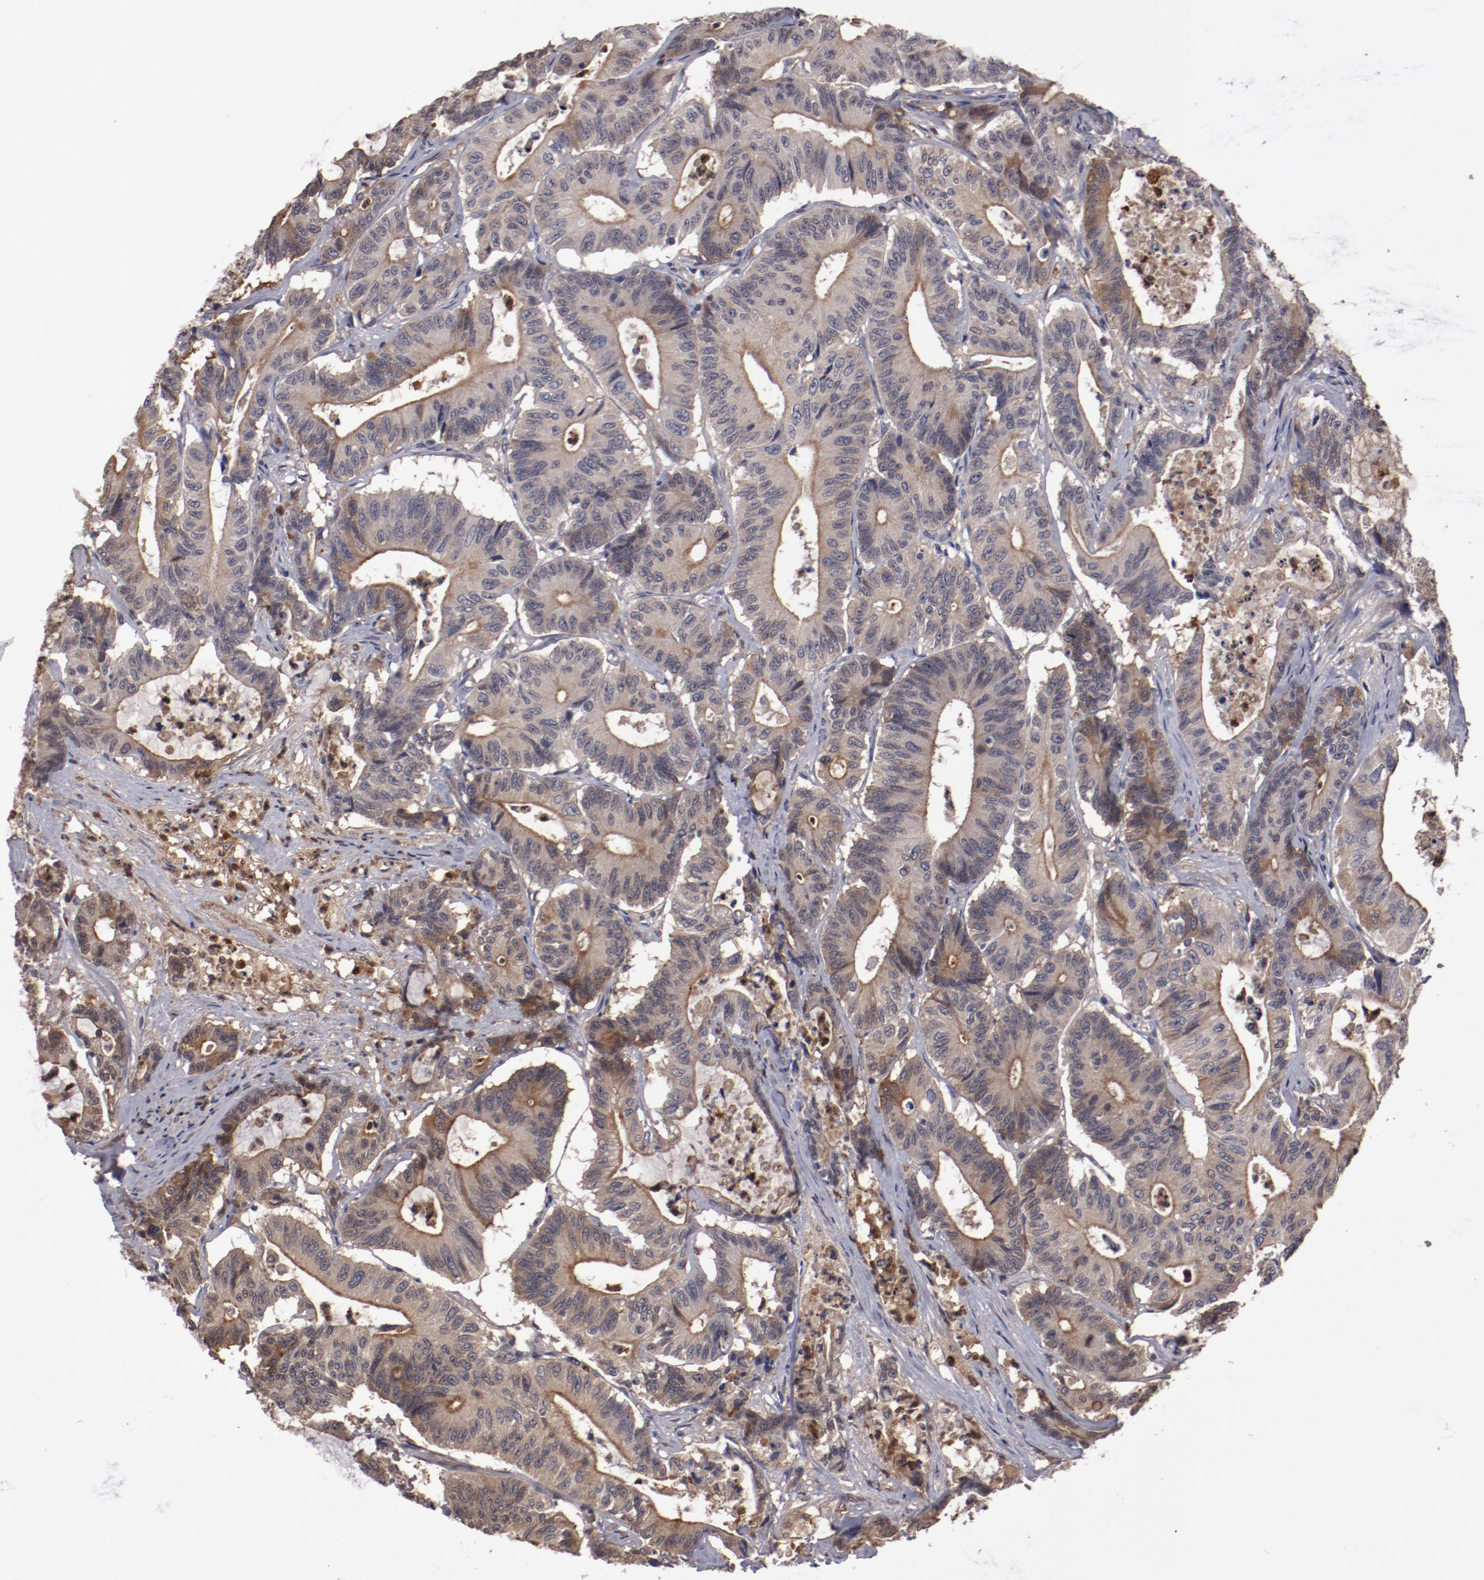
{"staining": {"intensity": "moderate", "quantity": ">75%", "location": "cytoplasmic/membranous"}, "tissue": "colorectal cancer", "cell_type": "Tumor cells", "image_type": "cancer", "snomed": [{"axis": "morphology", "description": "Adenocarcinoma, NOS"}, {"axis": "topography", "description": "Colon"}], "caption": "A brown stain shows moderate cytoplasmic/membranous expression of a protein in human colorectal adenocarcinoma tumor cells. (brown staining indicates protein expression, while blue staining denotes nuclei).", "gene": "SERPINA7", "patient": {"sex": "female", "age": 84}}